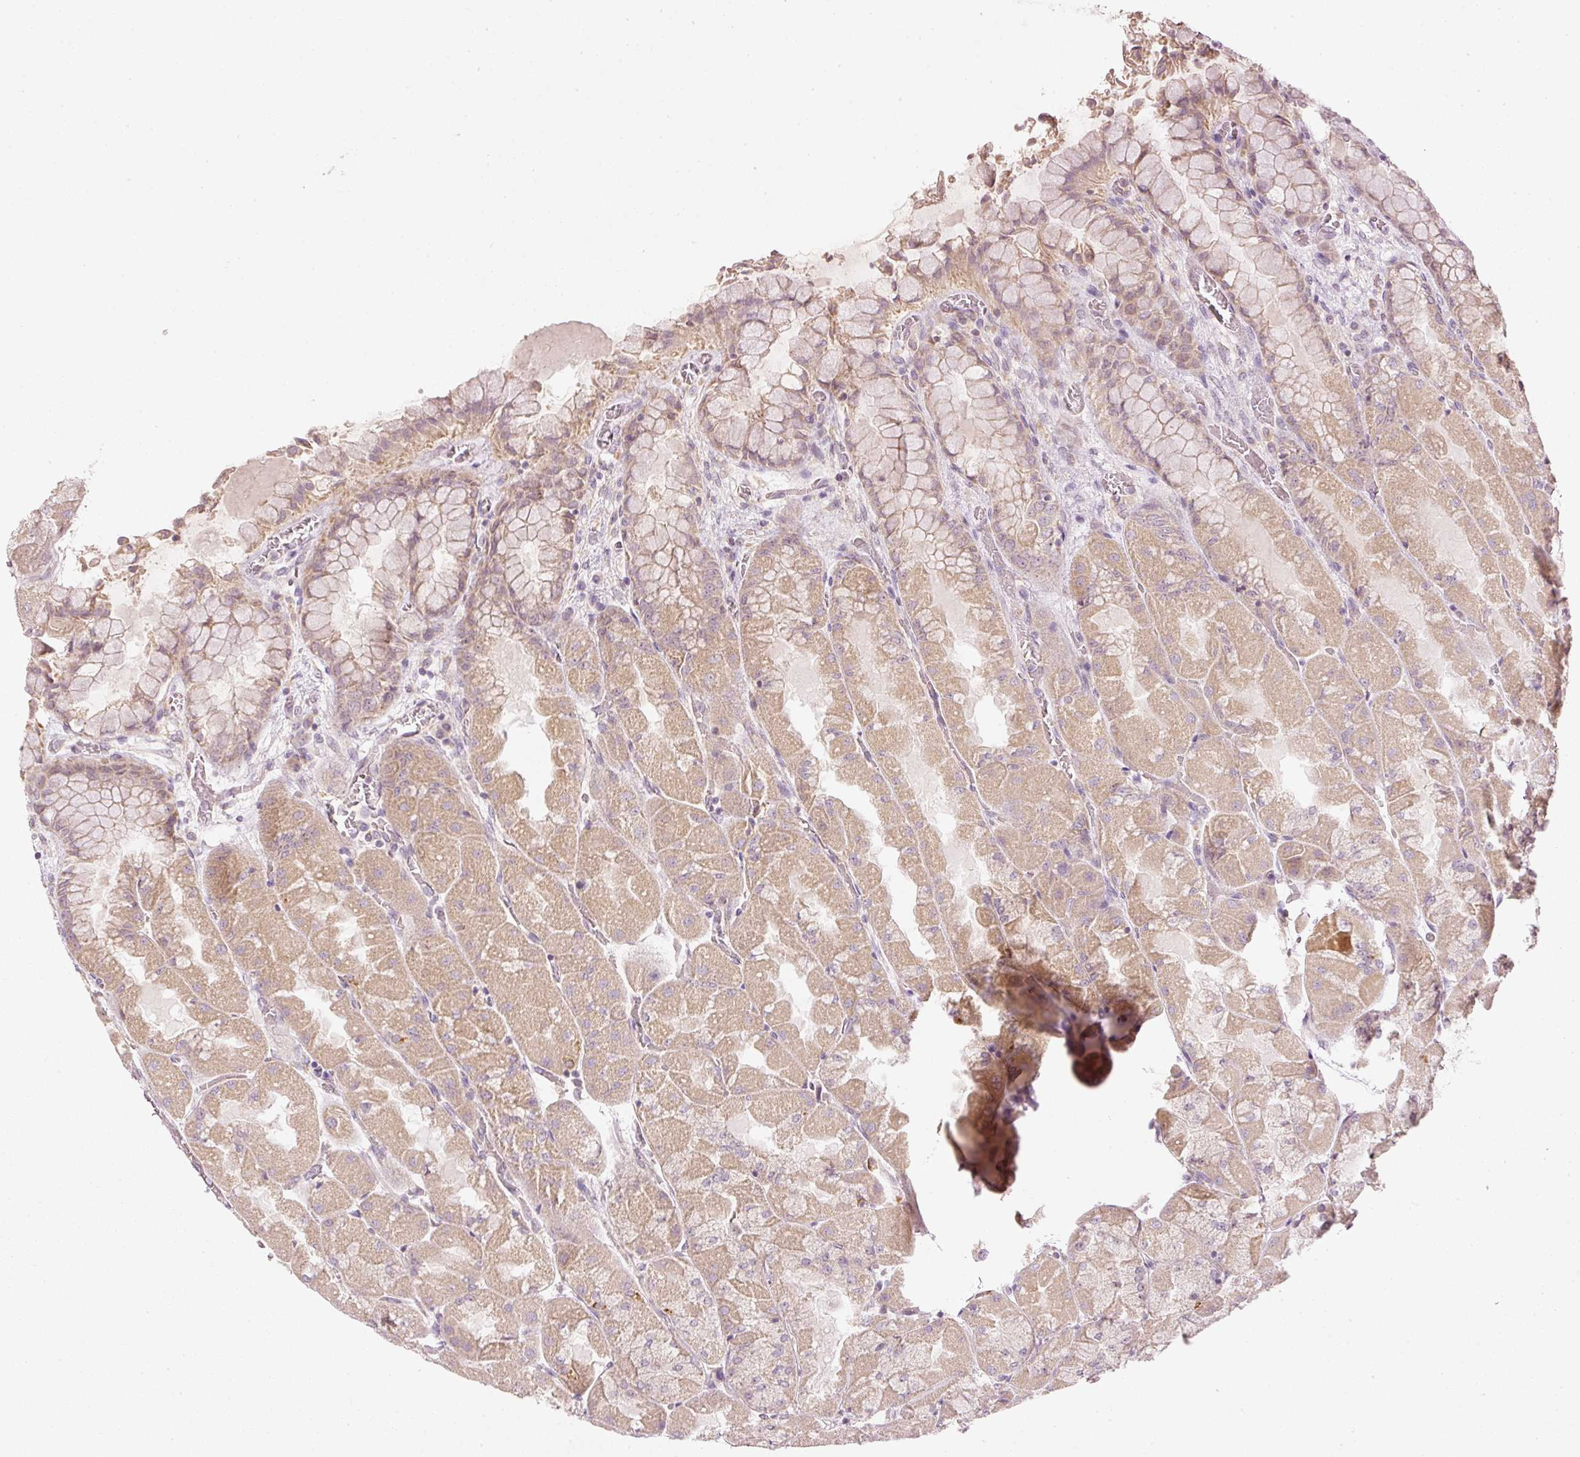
{"staining": {"intensity": "weak", "quantity": "25%-75%", "location": "cytoplasmic/membranous"}, "tissue": "stomach", "cell_type": "Glandular cells", "image_type": "normal", "snomed": [{"axis": "morphology", "description": "Normal tissue, NOS"}, {"axis": "topography", "description": "Stomach"}], "caption": "The photomicrograph displays staining of unremarkable stomach, revealing weak cytoplasmic/membranous protein expression (brown color) within glandular cells.", "gene": "CDC20B", "patient": {"sex": "female", "age": 61}}